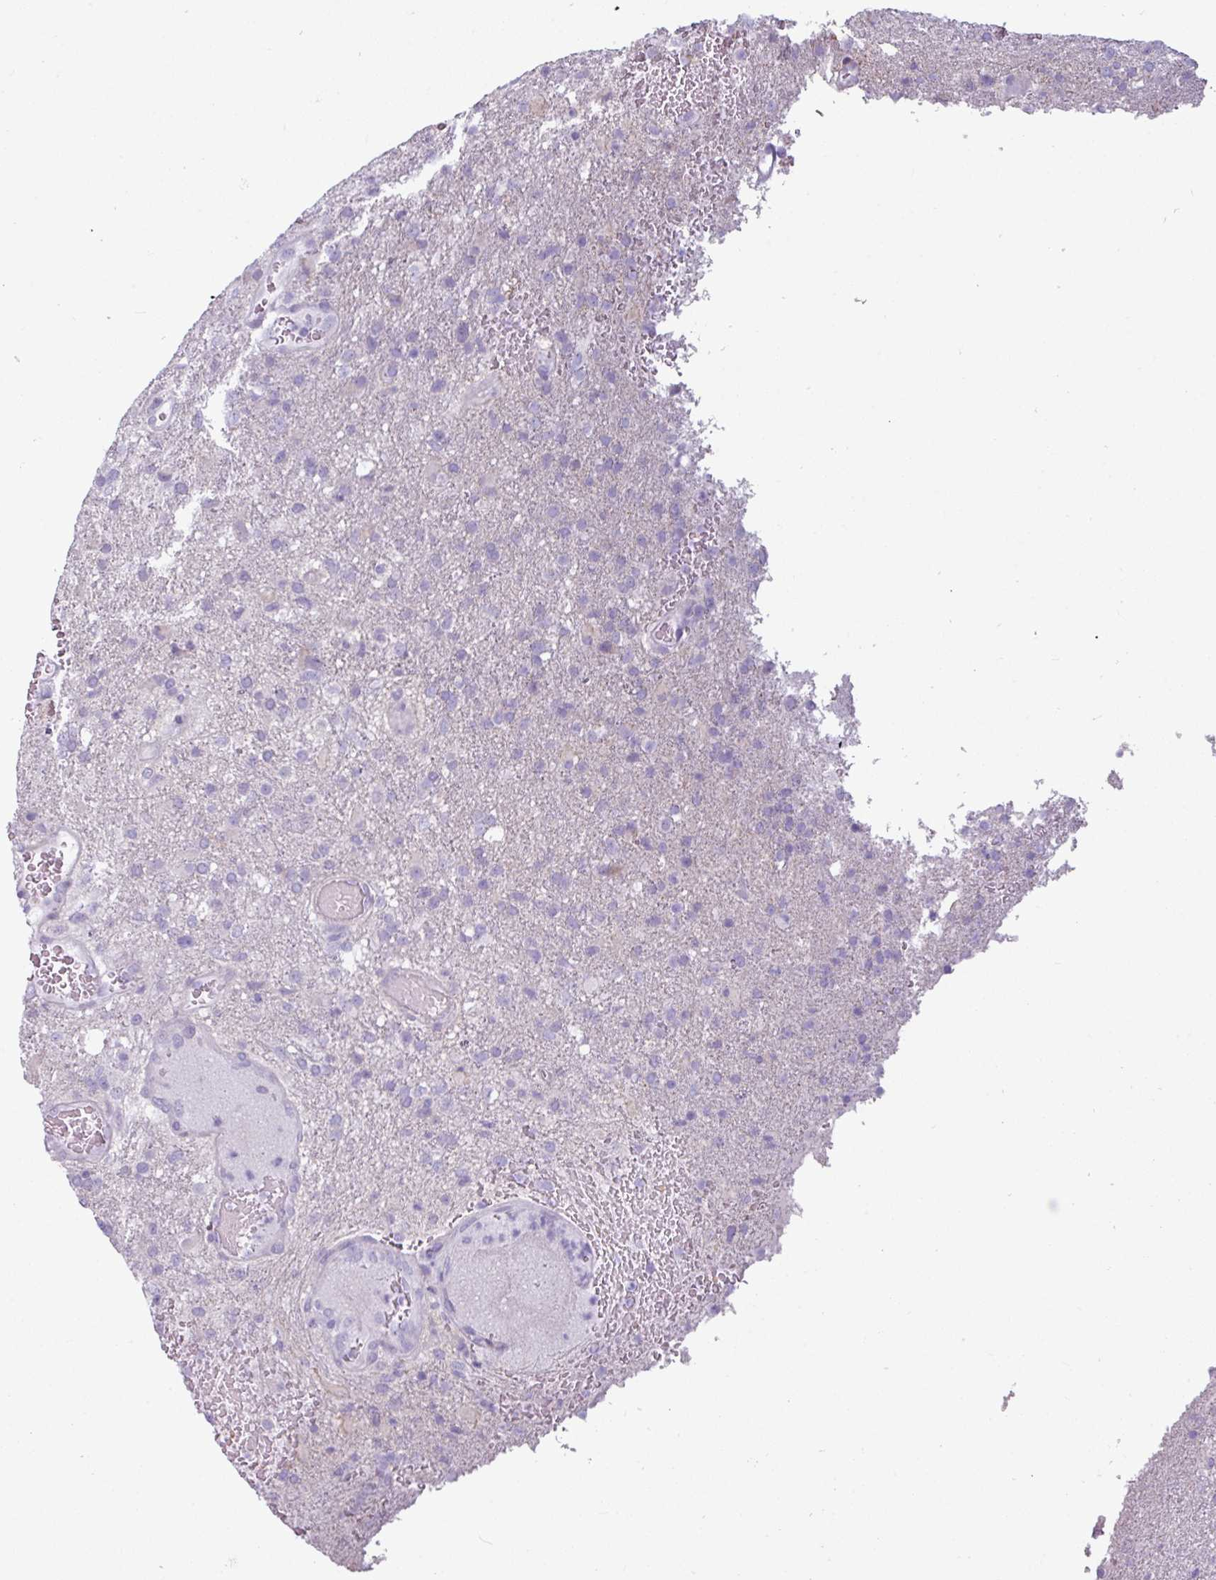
{"staining": {"intensity": "negative", "quantity": "none", "location": "none"}, "tissue": "glioma", "cell_type": "Tumor cells", "image_type": "cancer", "snomed": [{"axis": "morphology", "description": "Glioma, malignant, High grade"}, {"axis": "topography", "description": "Brain"}], "caption": "This is a photomicrograph of IHC staining of malignant glioma (high-grade), which shows no expression in tumor cells.", "gene": "CLCA1", "patient": {"sex": "female", "age": 74}}